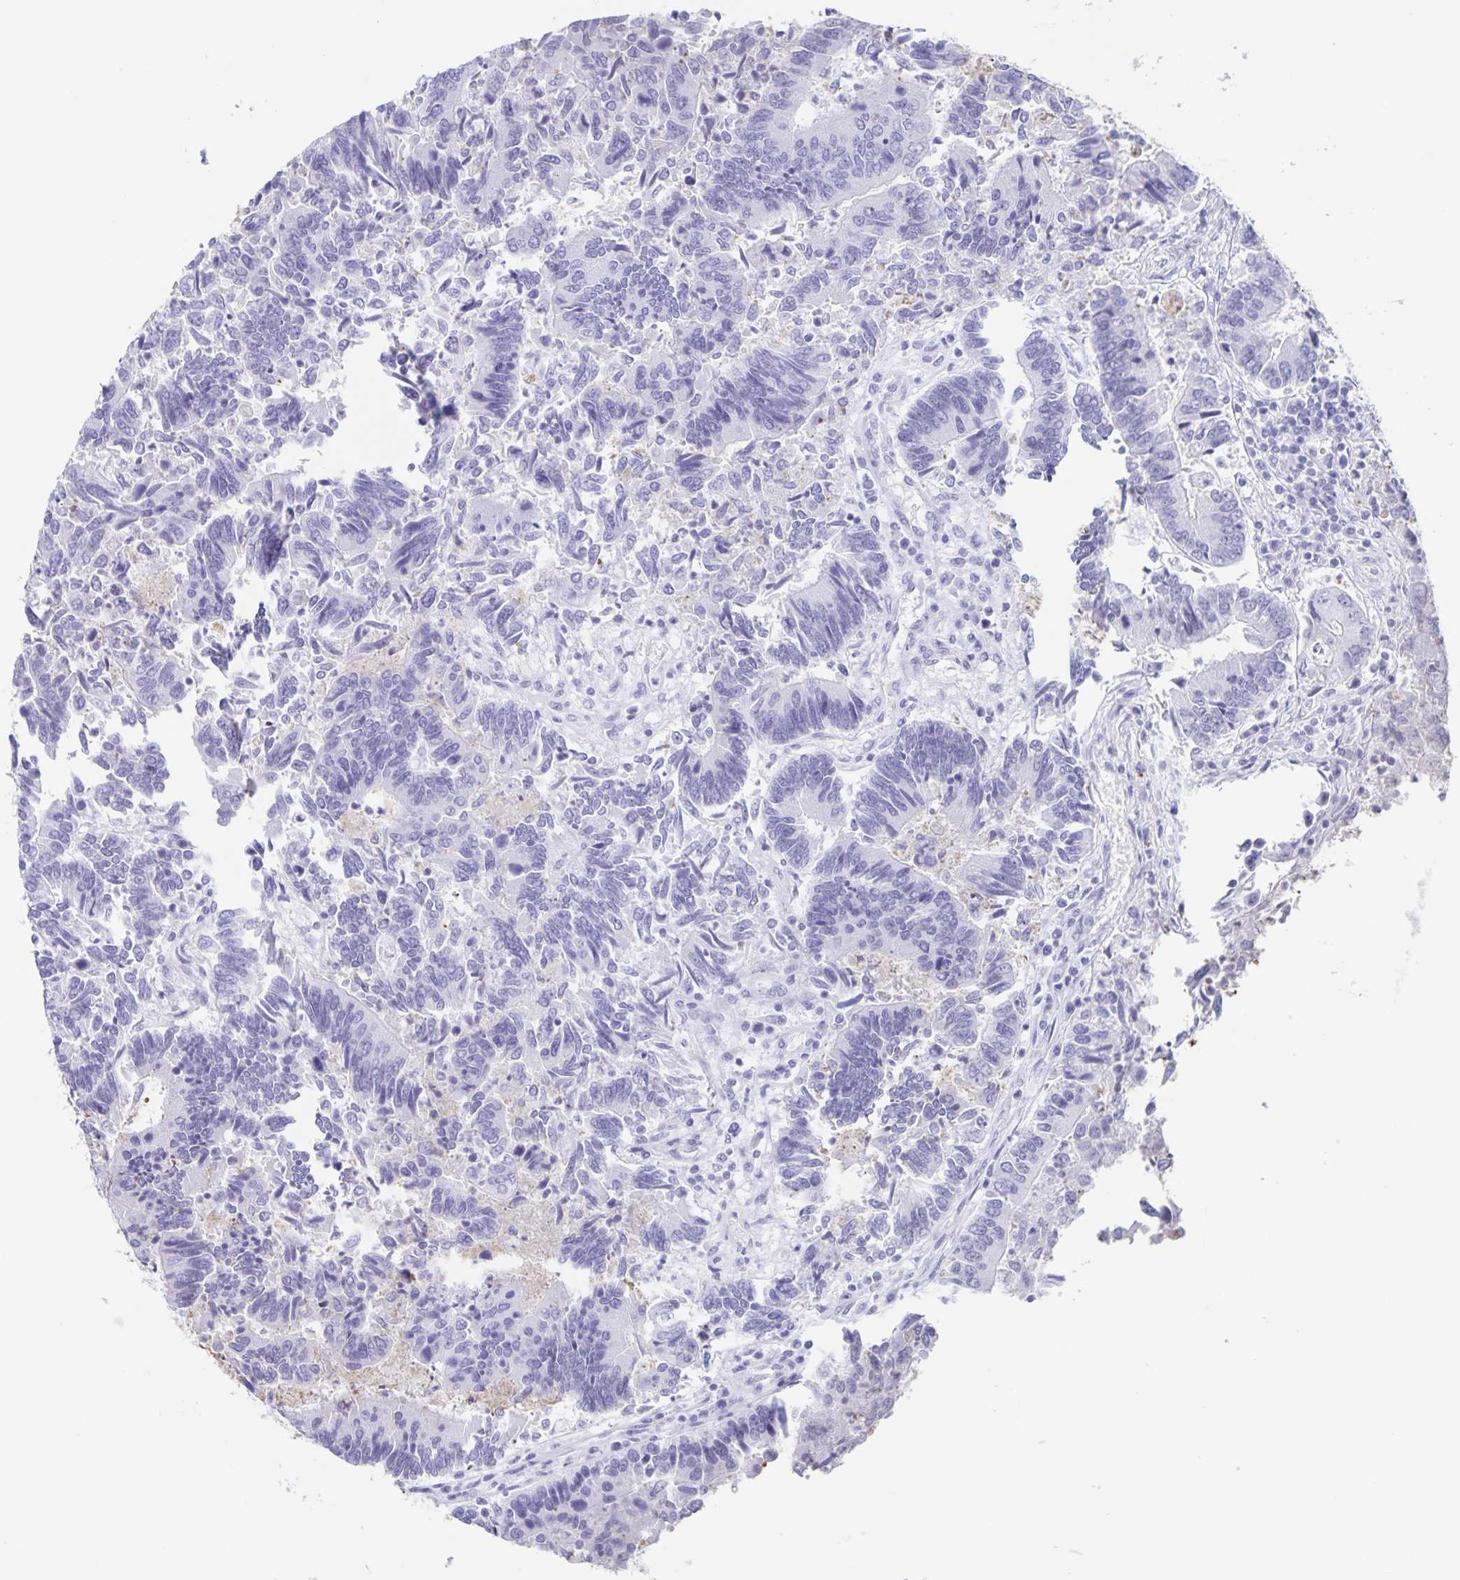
{"staining": {"intensity": "negative", "quantity": "none", "location": "none"}, "tissue": "colorectal cancer", "cell_type": "Tumor cells", "image_type": "cancer", "snomed": [{"axis": "morphology", "description": "Adenocarcinoma, NOS"}, {"axis": "topography", "description": "Colon"}], "caption": "Immunohistochemical staining of colorectal cancer (adenocarcinoma) shows no significant expression in tumor cells.", "gene": "LCE6A", "patient": {"sex": "female", "age": 67}}